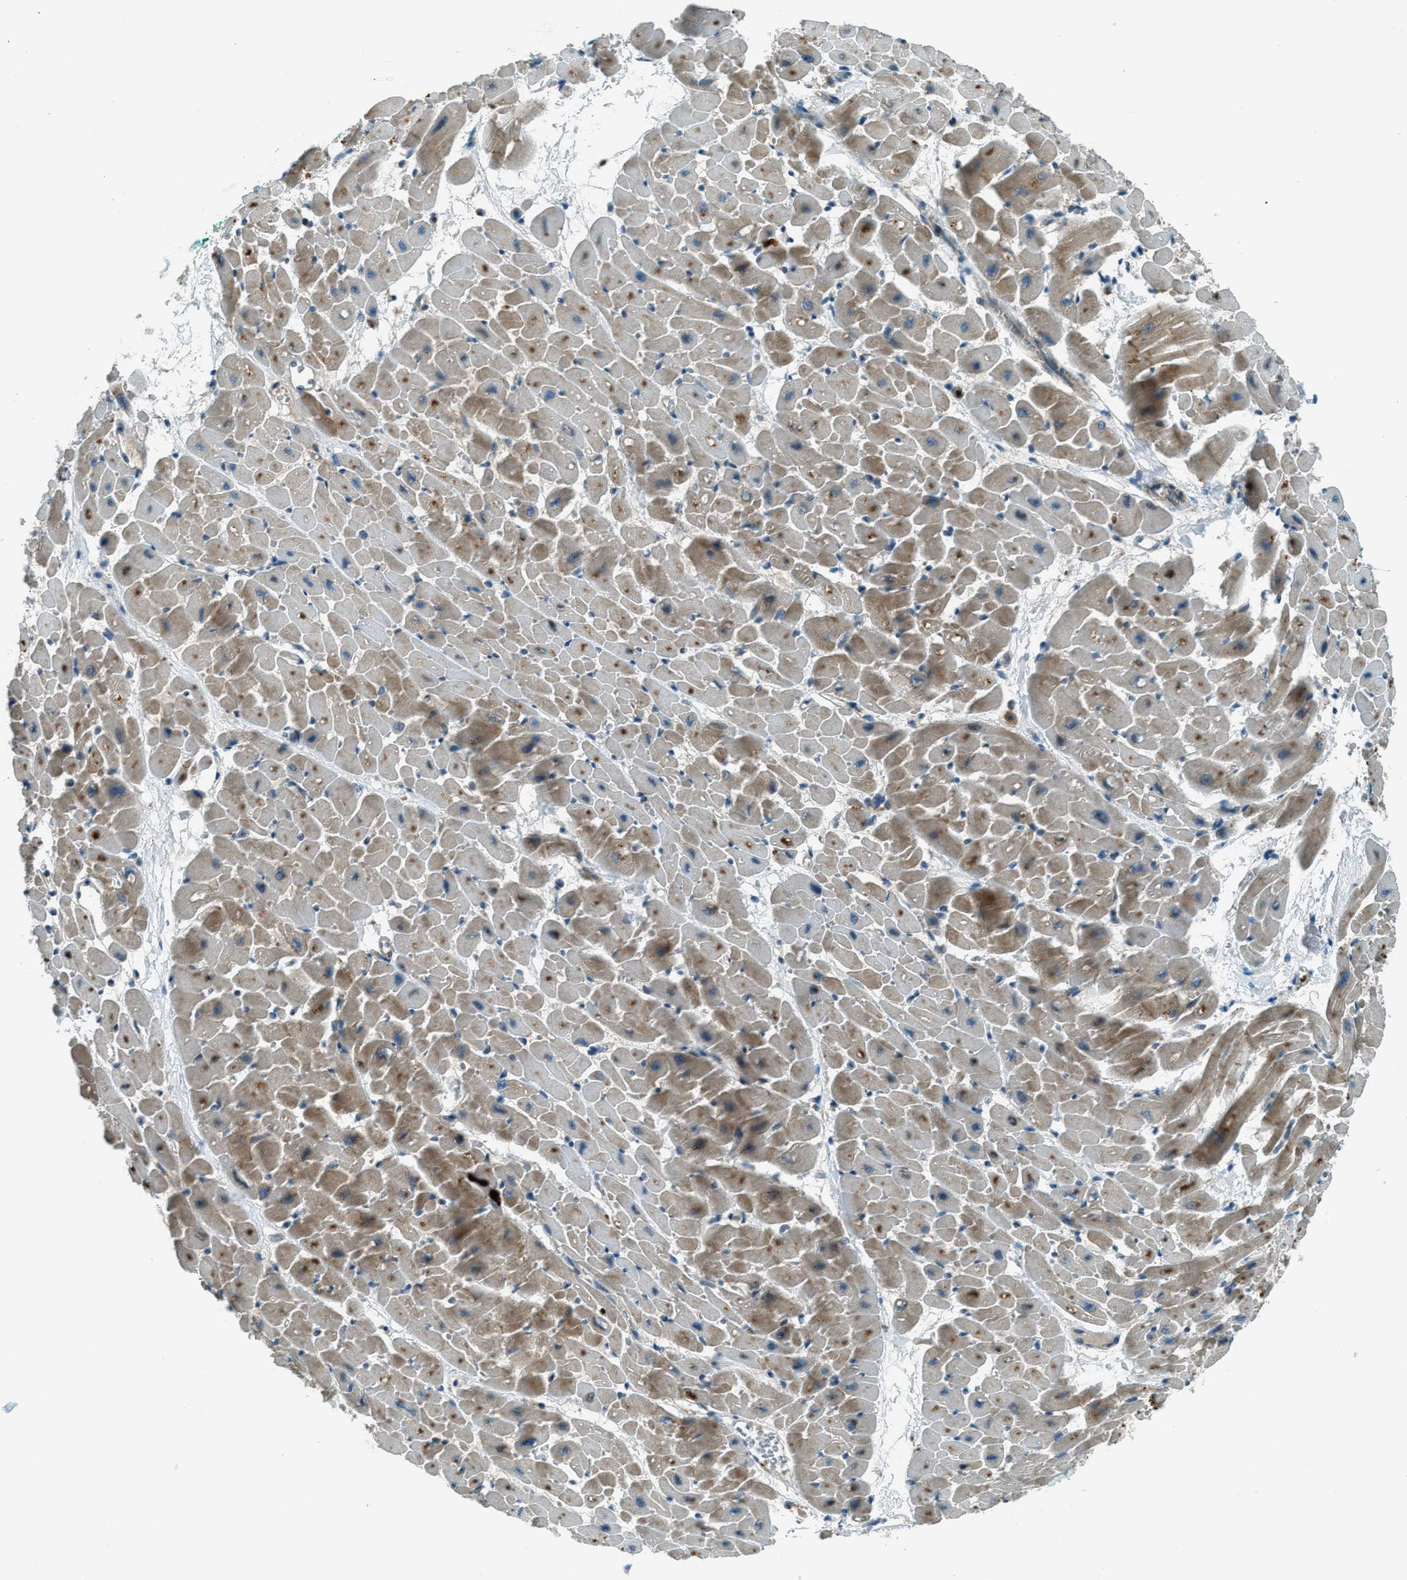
{"staining": {"intensity": "strong", "quantity": ">75%", "location": "cytoplasmic/membranous"}, "tissue": "heart muscle", "cell_type": "Cardiomyocytes", "image_type": "normal", "snomed": [{"axis": "morphology", "description": "Normal tissue, NOS"}, {"axis": "topography", "description": "Heart"}], "caption": "The micrograph demonstrates staining of unremarkable heart muscle, revealing strong cytoplasmic/membranous protein positivity (brown color) within cardiomyocytes. (DAB (3,3'-diaminobenzidine) = brown stain, brightfield microscopy at high magnification).", "gene": "FAR1", "patient": {"sex": "male", "age": 45}}